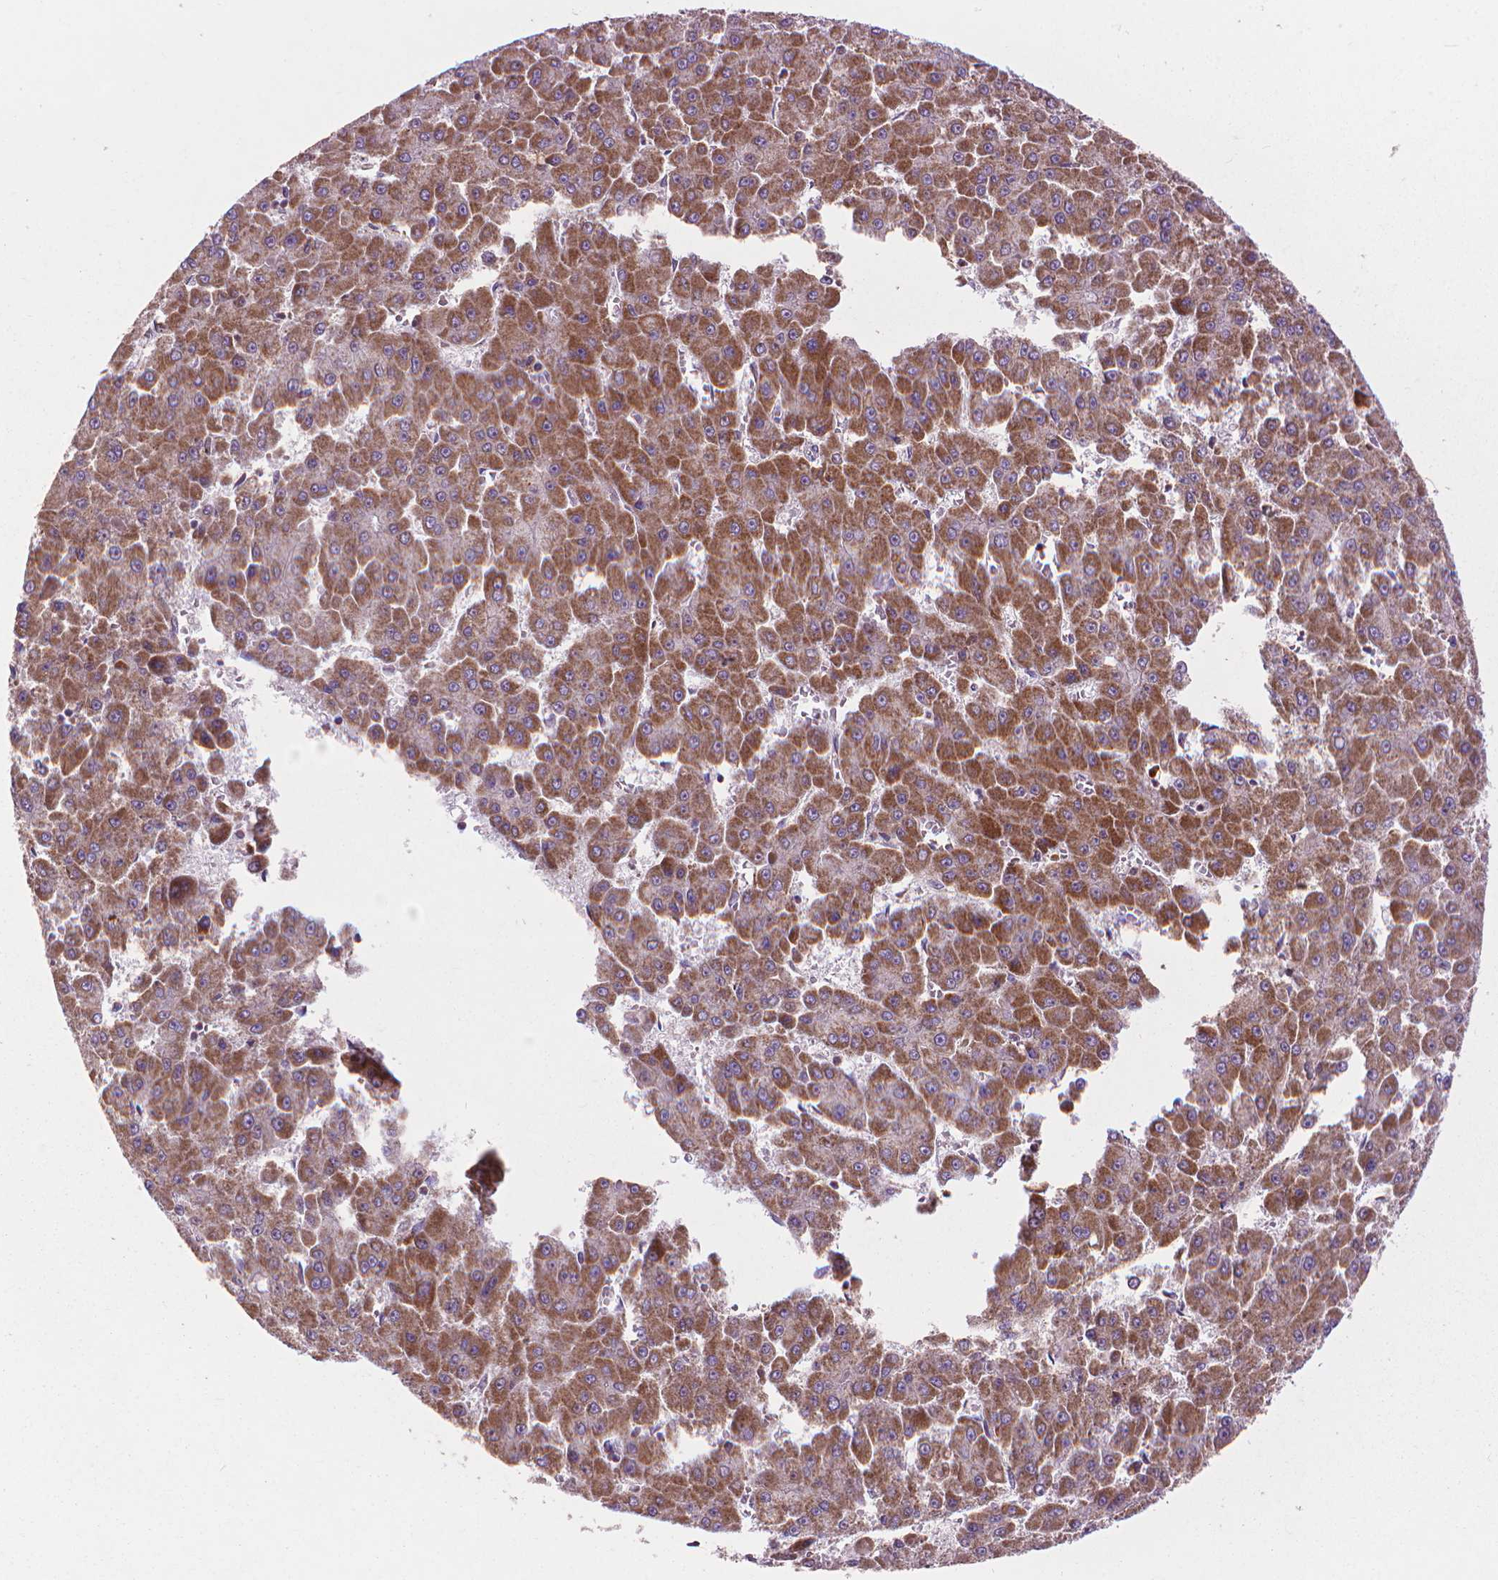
{"staining": {"intensity": "moderate", "quantity": ">75%", "location": "cytoplasmic/membranous"}, "tissue": "liver cancer", "cell_type": "Tumor cells", "image_type": "cancer", "snomed": [{"axis": "morphology", "description": "Carcinoma, Hepatocellular, NOS"}, {"axis": "topography", "description": "Liver"}], "caption": "Liver cancer (hepatocellular carcinoma) stained with a brown dye demonstrates moderate cytoplasmic/membranous positive staining in about >75% of tumor cells.", "gene": "VDAC1", "patient": {"sex": "male", "age": 78}}